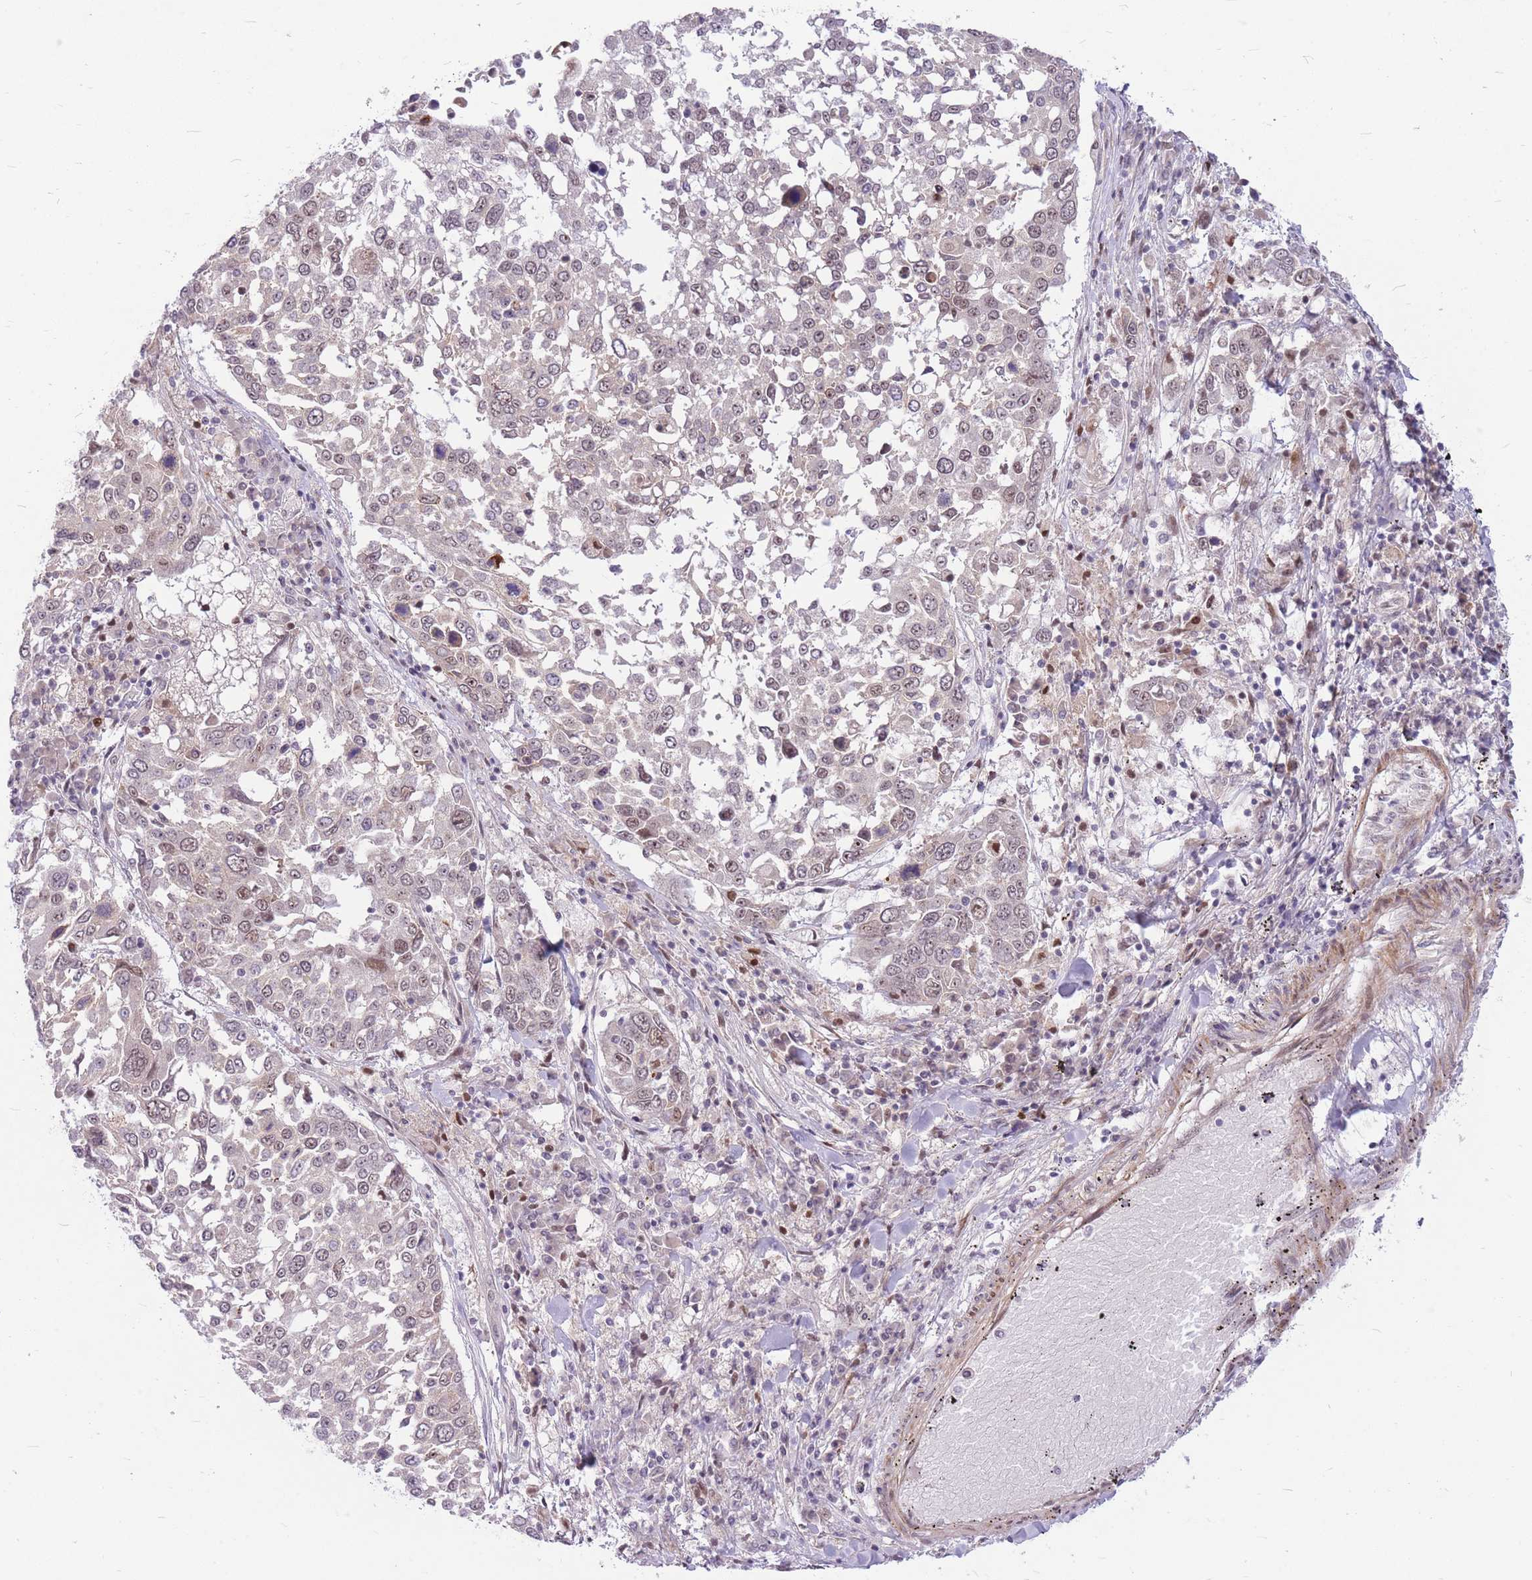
{"staining": {"intensity": "weak", "quantity": "<25%", "location": "nuclear"}, "tissue": "lung cancer", "cell_type": "Tumor cells", "image_type": "cancer", "snomed": [{"axis": "morphology", "description": "Squamous cell carcinoma, NOS"}, {"axis": "topography", "description": "Lung"}], "caption": "Squamous cell carcinoma (lung) was stained to show a protein in brown. There is no significant positivity in tumor cells.", "gene": "ERCC2", "patient": {"sex": "male", "age": 65}}